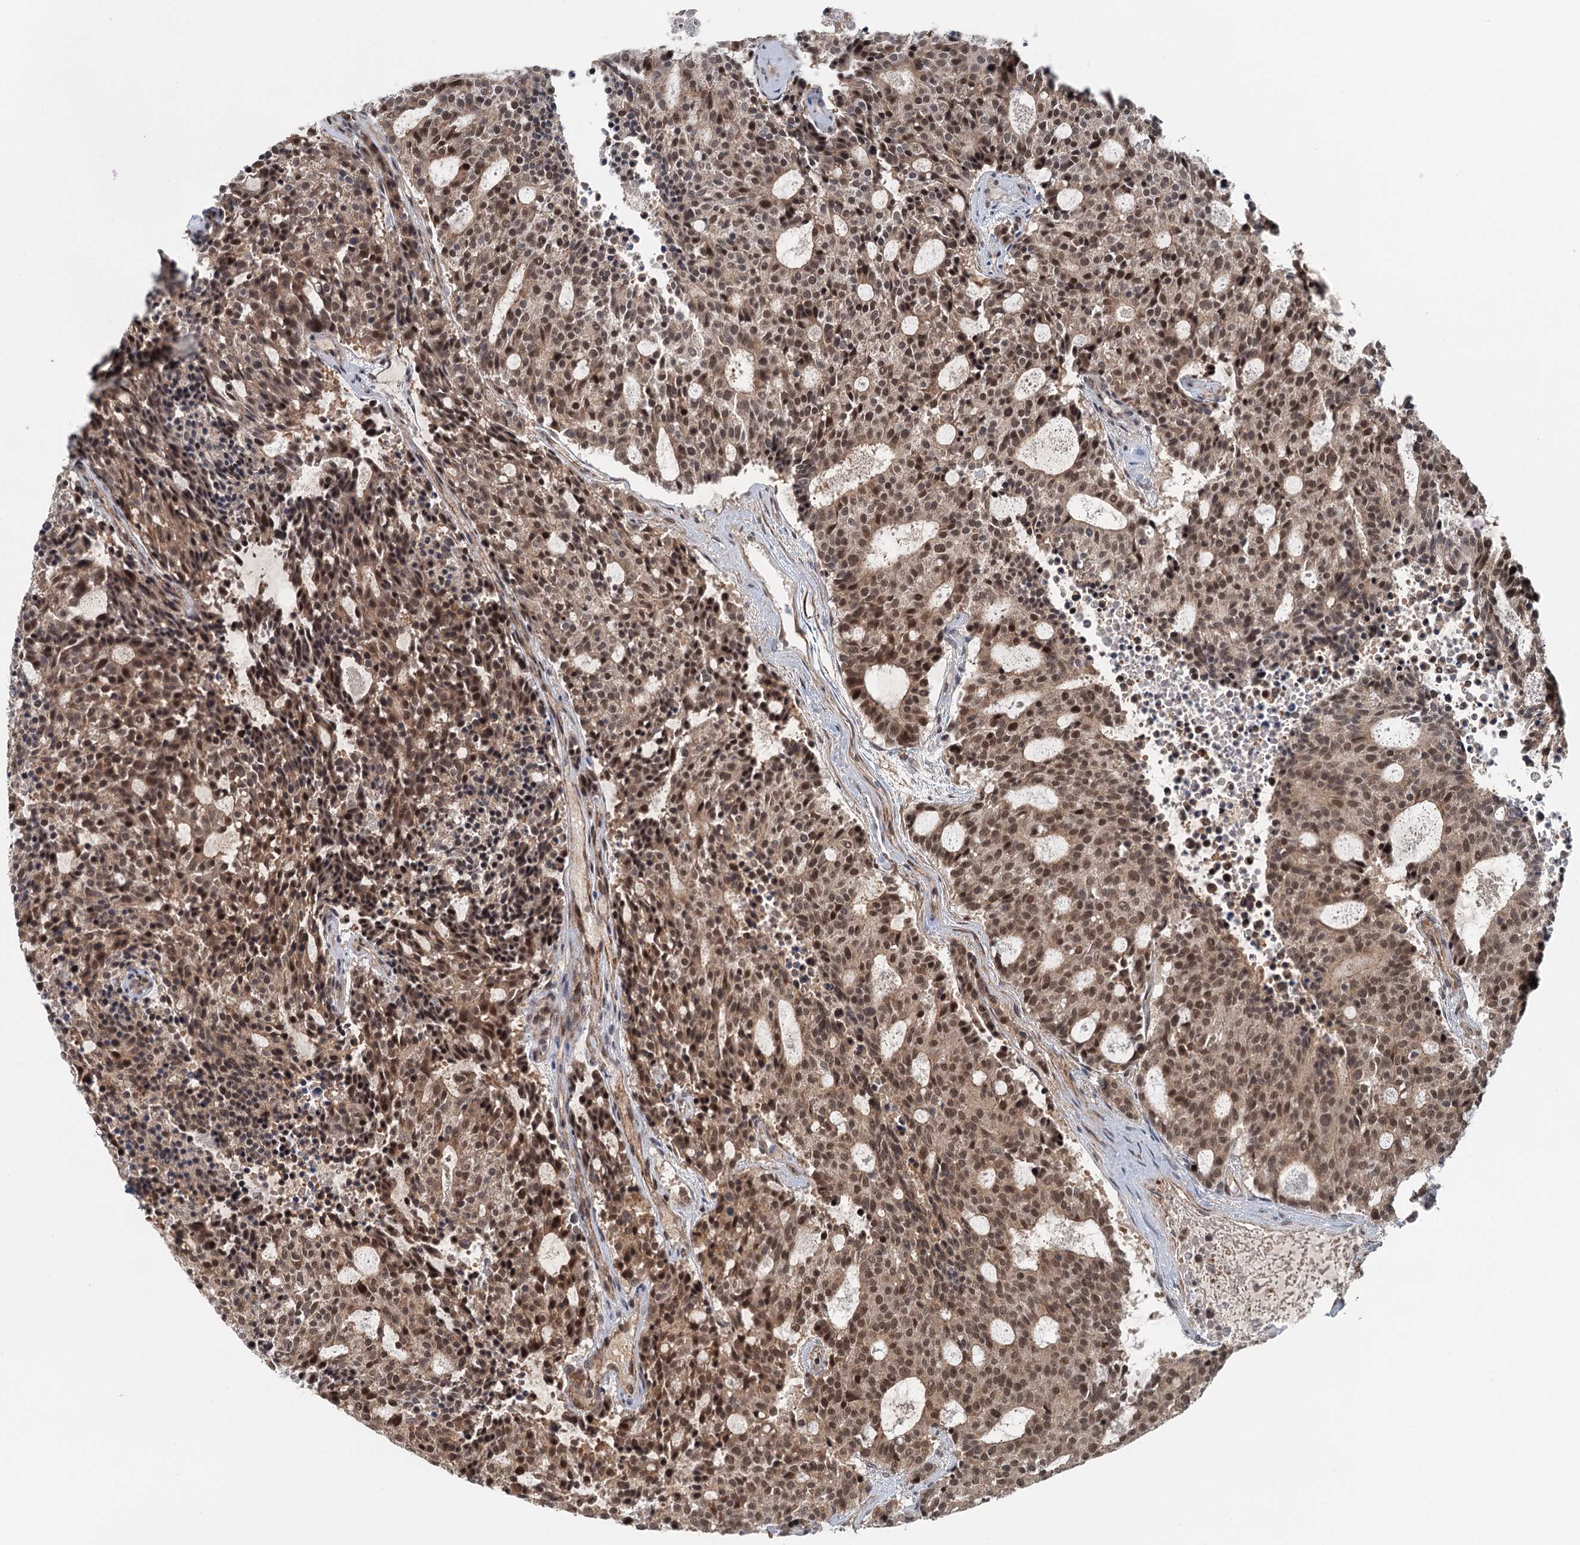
{"staining": {"intensity": "moderate", "quantity": ">75%", "location": "nuclear"}, "tissue": "carcinoid", "cell_type": "Tumor cells", "image_type": "cancer", "snomed": [{"axis": "morphology", "description": "Carcinoid, malignant, NOS"}, {"axis": "topography", "description": "Pancreas"}], "caption": "IHC (DAB) staining of human malignant carcinoid demonstrates moderate nuclear protein staining in approximately >75% of tumor cells.", "gene": "TAS2R42", "patient": {"sex": "female", "age": 54}}